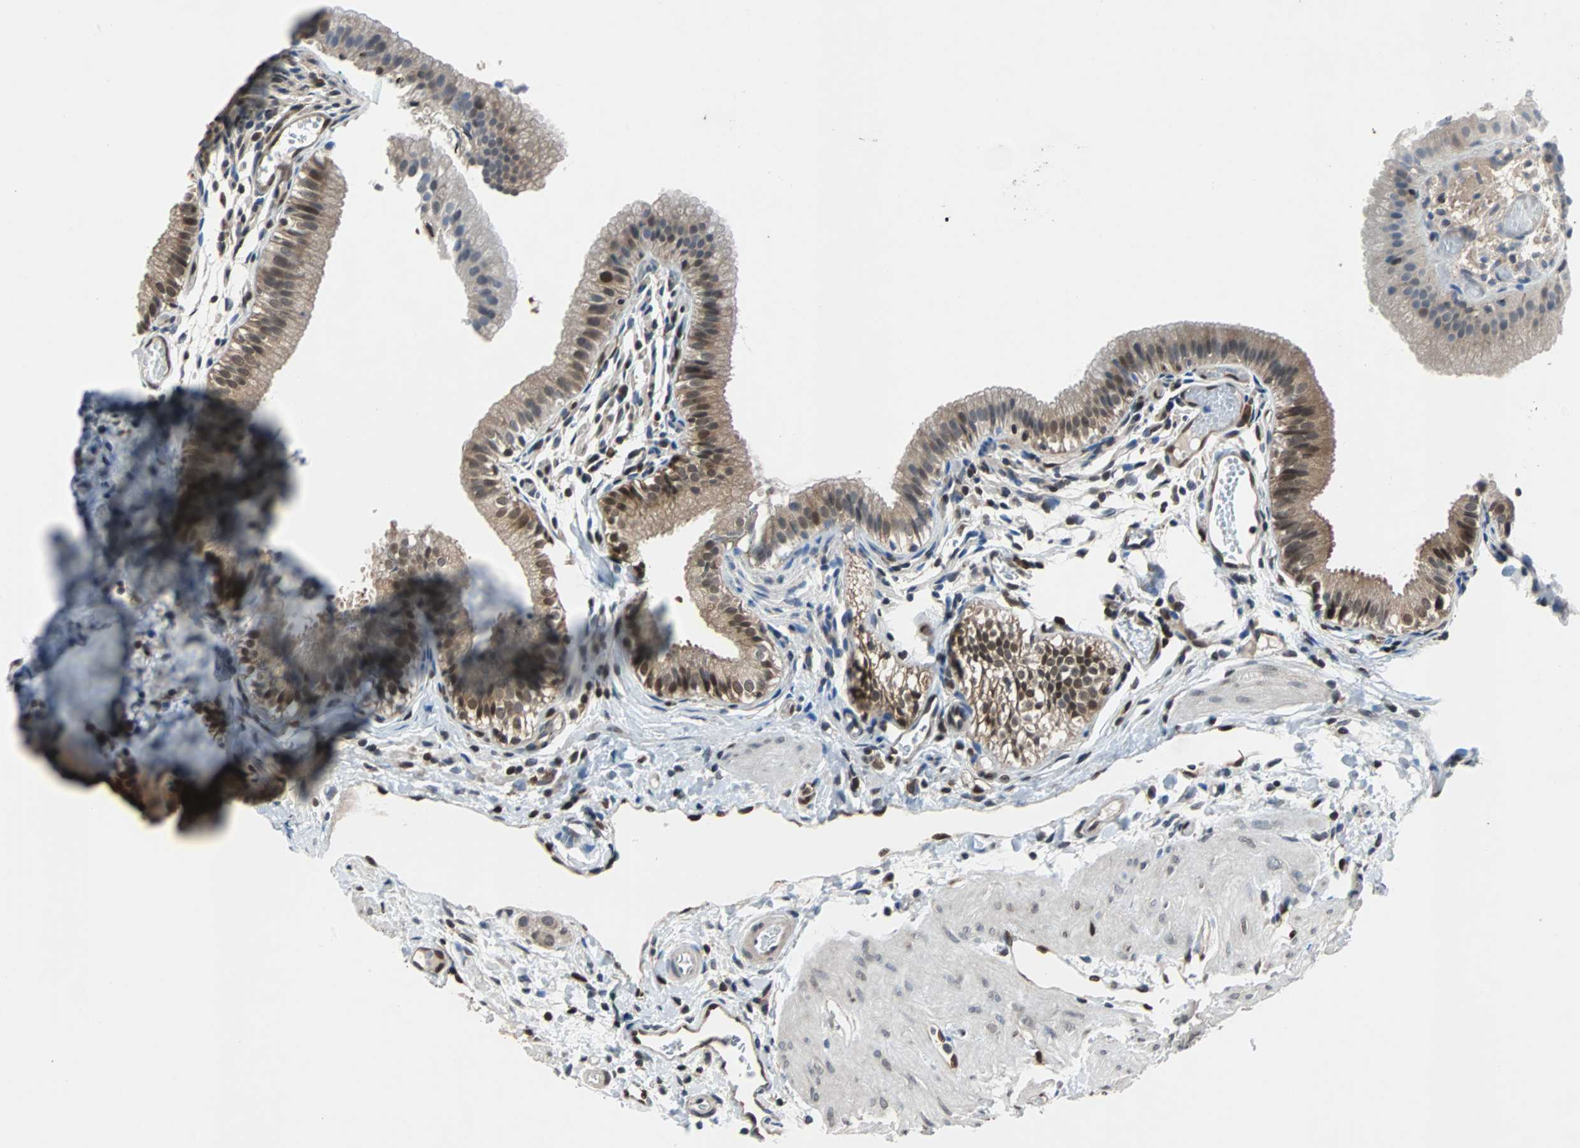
{"staining": {"intensity": "moderate", "quantity": "25%-75%", "location": "nuclear"}, "tissue": "gallbladder", "cell_type": "Glandular cells", "image_type": "normal", "snomed": [{"axis": "morphology", "description": "Normal tissue, NOS"}, {"axis": "topography", "description": "Gallbladder"}], "caption": "Normal gallbladder was stained to show a protein in brown. There is medium levels of moderate nuclear expression in approximately 25%-75% of glandular cells.", "gene": "MAP2K6", "patient": {"sex": "female", "age": 26}}